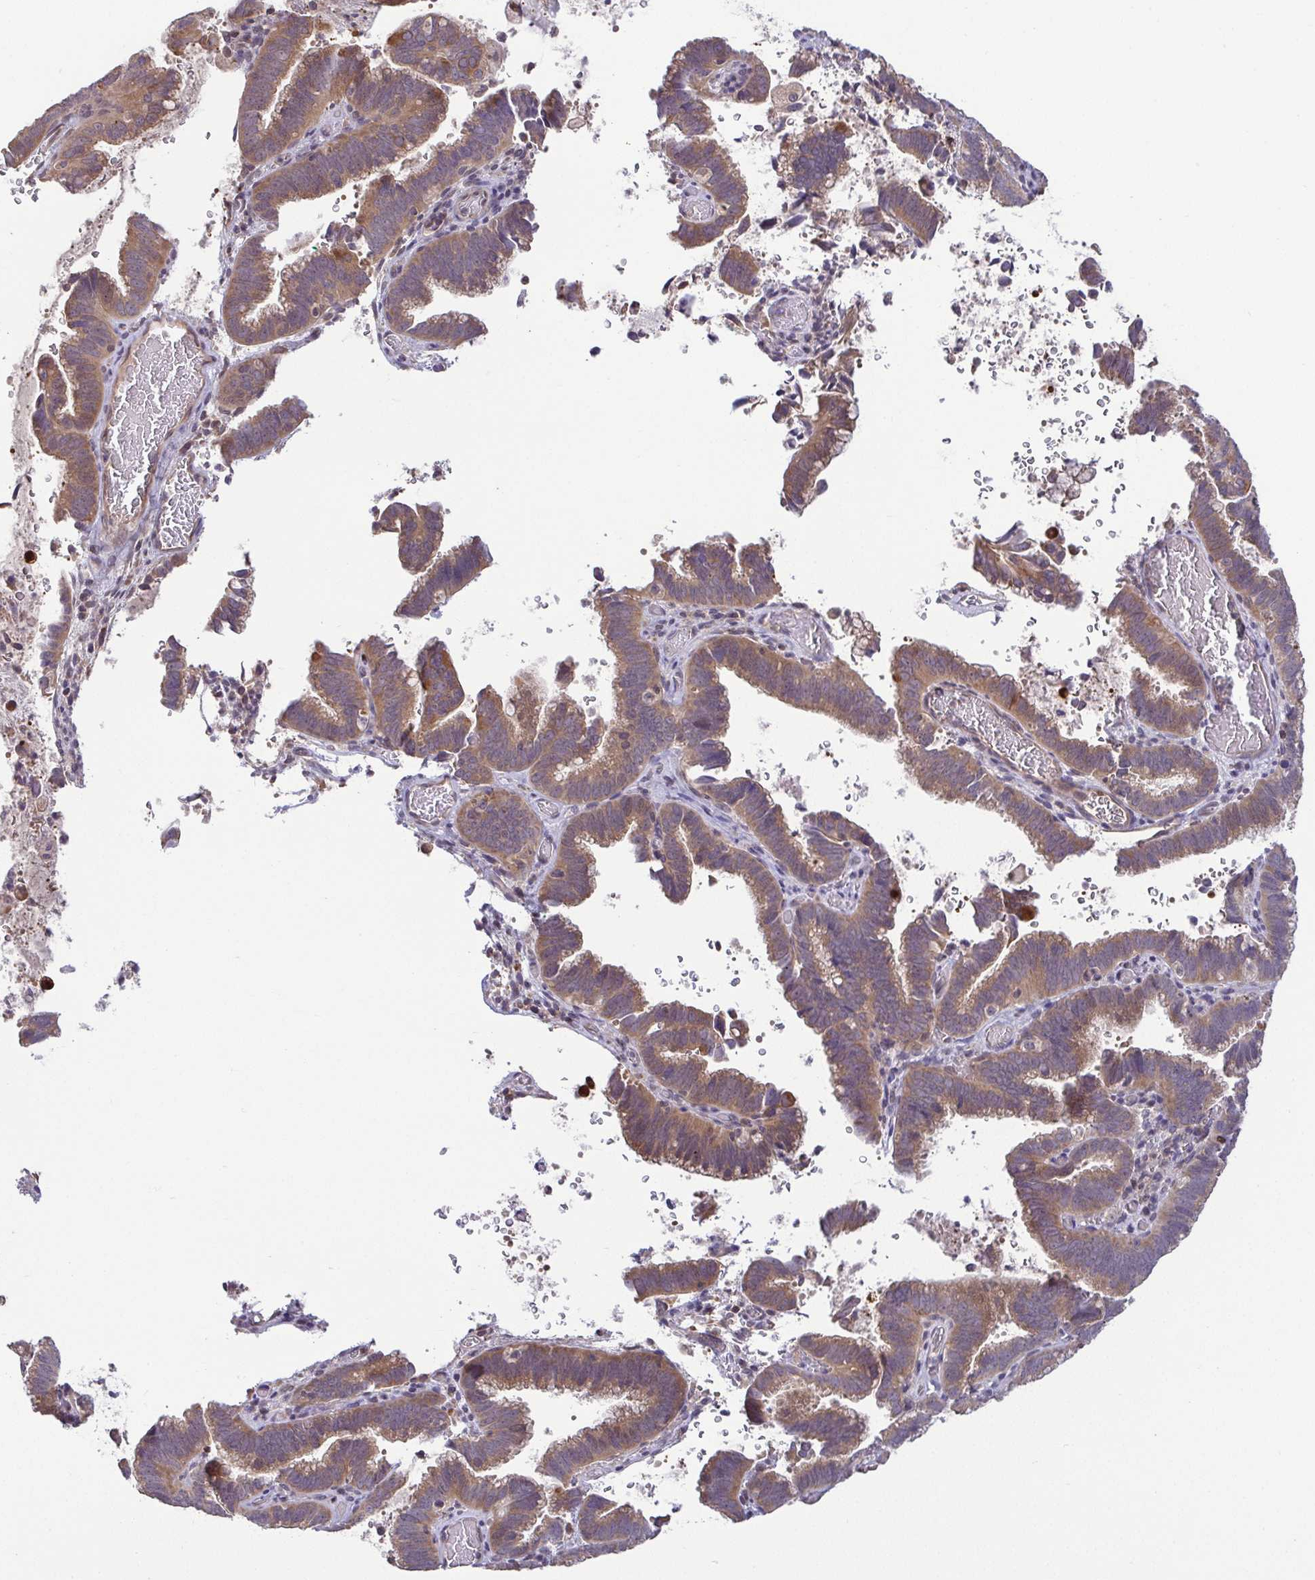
{"staining": {"intensity": "moderate", "quantity": ">75%", "location": "cytoplasmic/membranous"}, "tissue": "cervical cancer", "cell_type": "Tumor cells", "image_type": "cancer", "snomed": [{"axis": "morphology", "description": "Adenocarcinoma, NOS"}, {"axis": "topography", "description": "Cervix"}], "caption": "Immunohistochemical staining of human adenocarcinoma (cervical) displays moderate cytoplasmic/membranous protein positivity in approximately >75% of tumor cells.", "gene": "OSBPL7", "patient": {"sex": "female", "age": 61}}